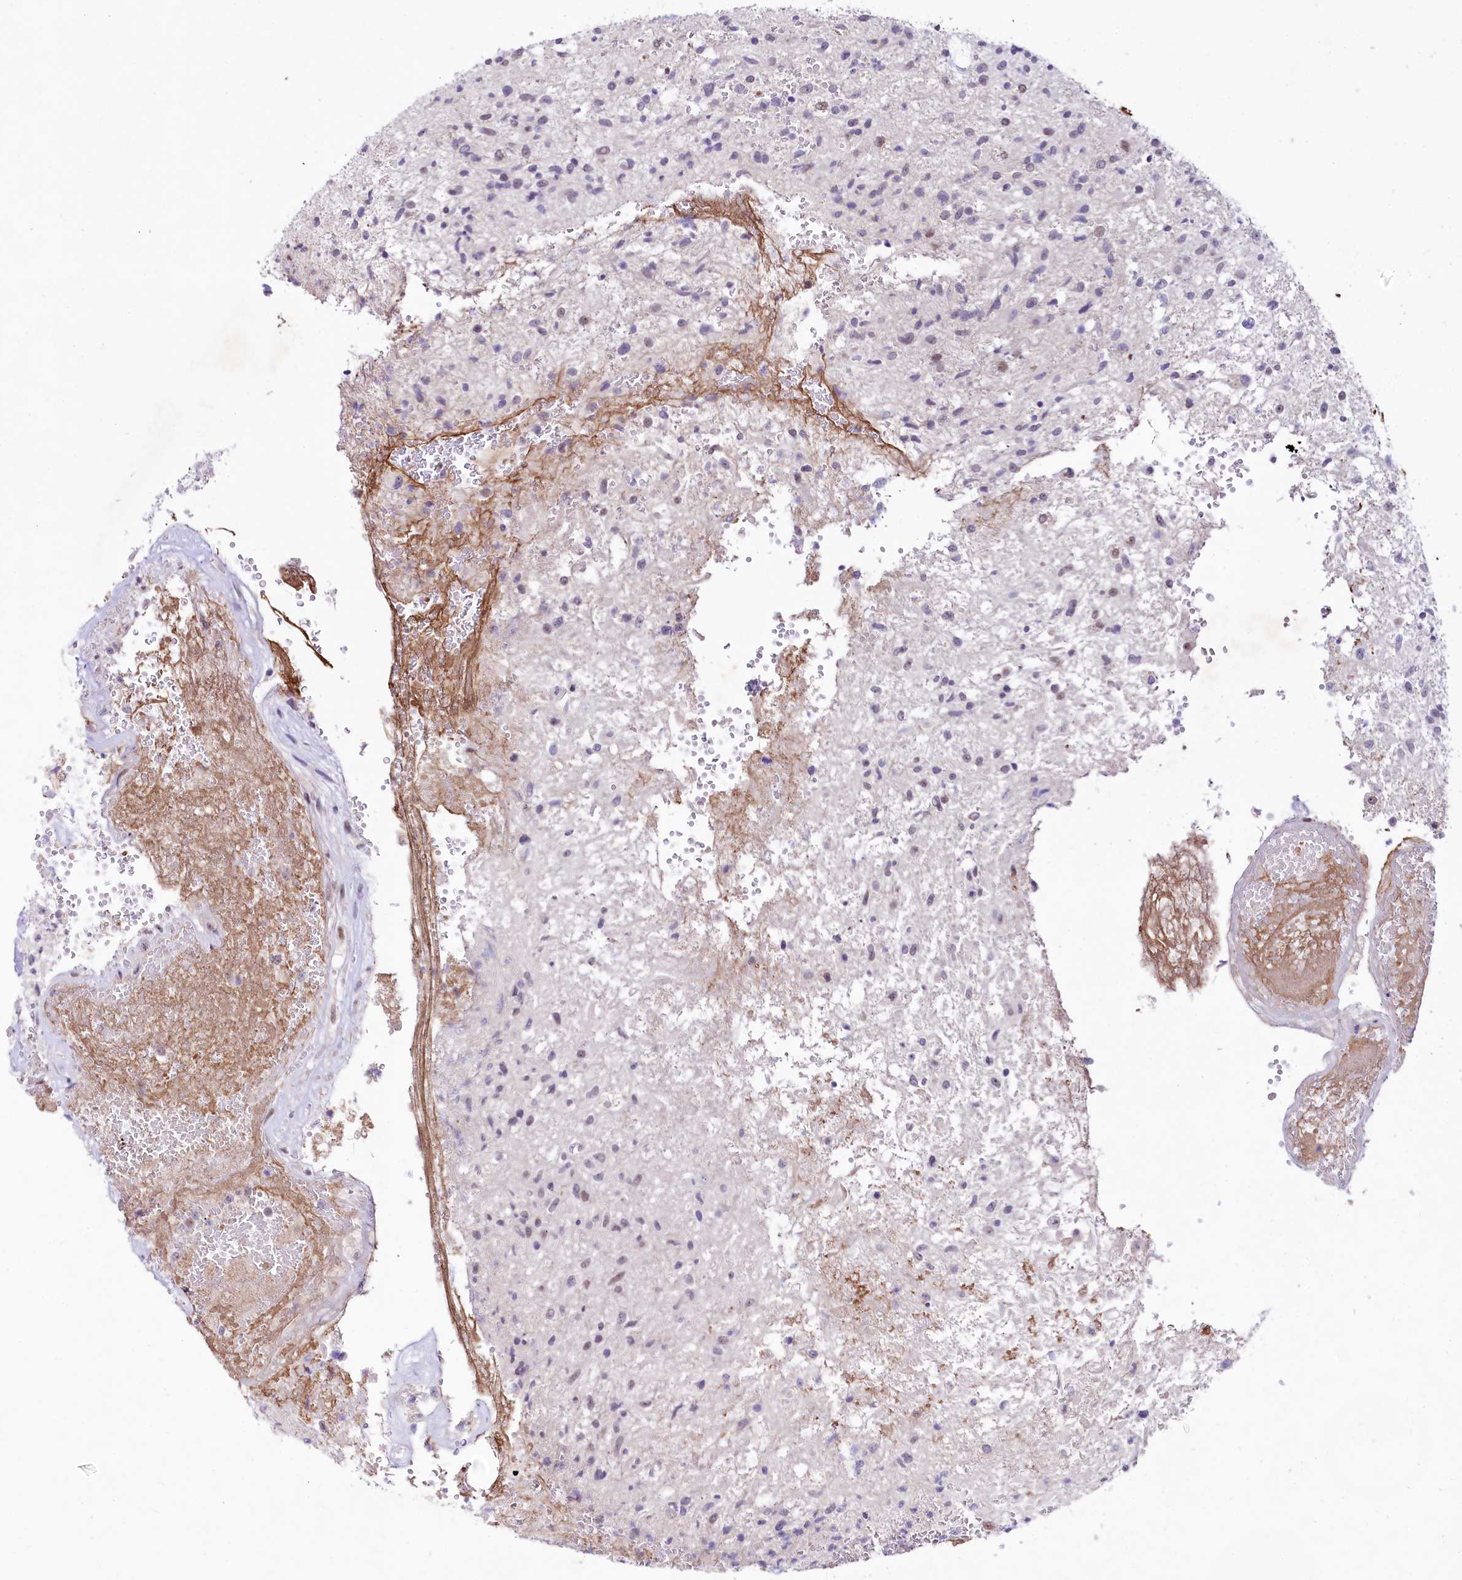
{"staining": {"intensity": "moderate", "quantity": "<25%", "location": "nuclear"}, "tissue": "glioma", "cell_type": "Tumor cells", "image_type": "cancer", "snomed": [{"axis": "morphology", "description": "Glioma, malignant, High grade"}, {"axis": "topography", "description": "Brain"}], "caption": "Protein staining demonstrates moderate nuclear staining in approximately <25% of tumor cells in malignant high-grade glioma.", "gene": "LEUTX", "patient": {"sex": "male", "age": 56}}